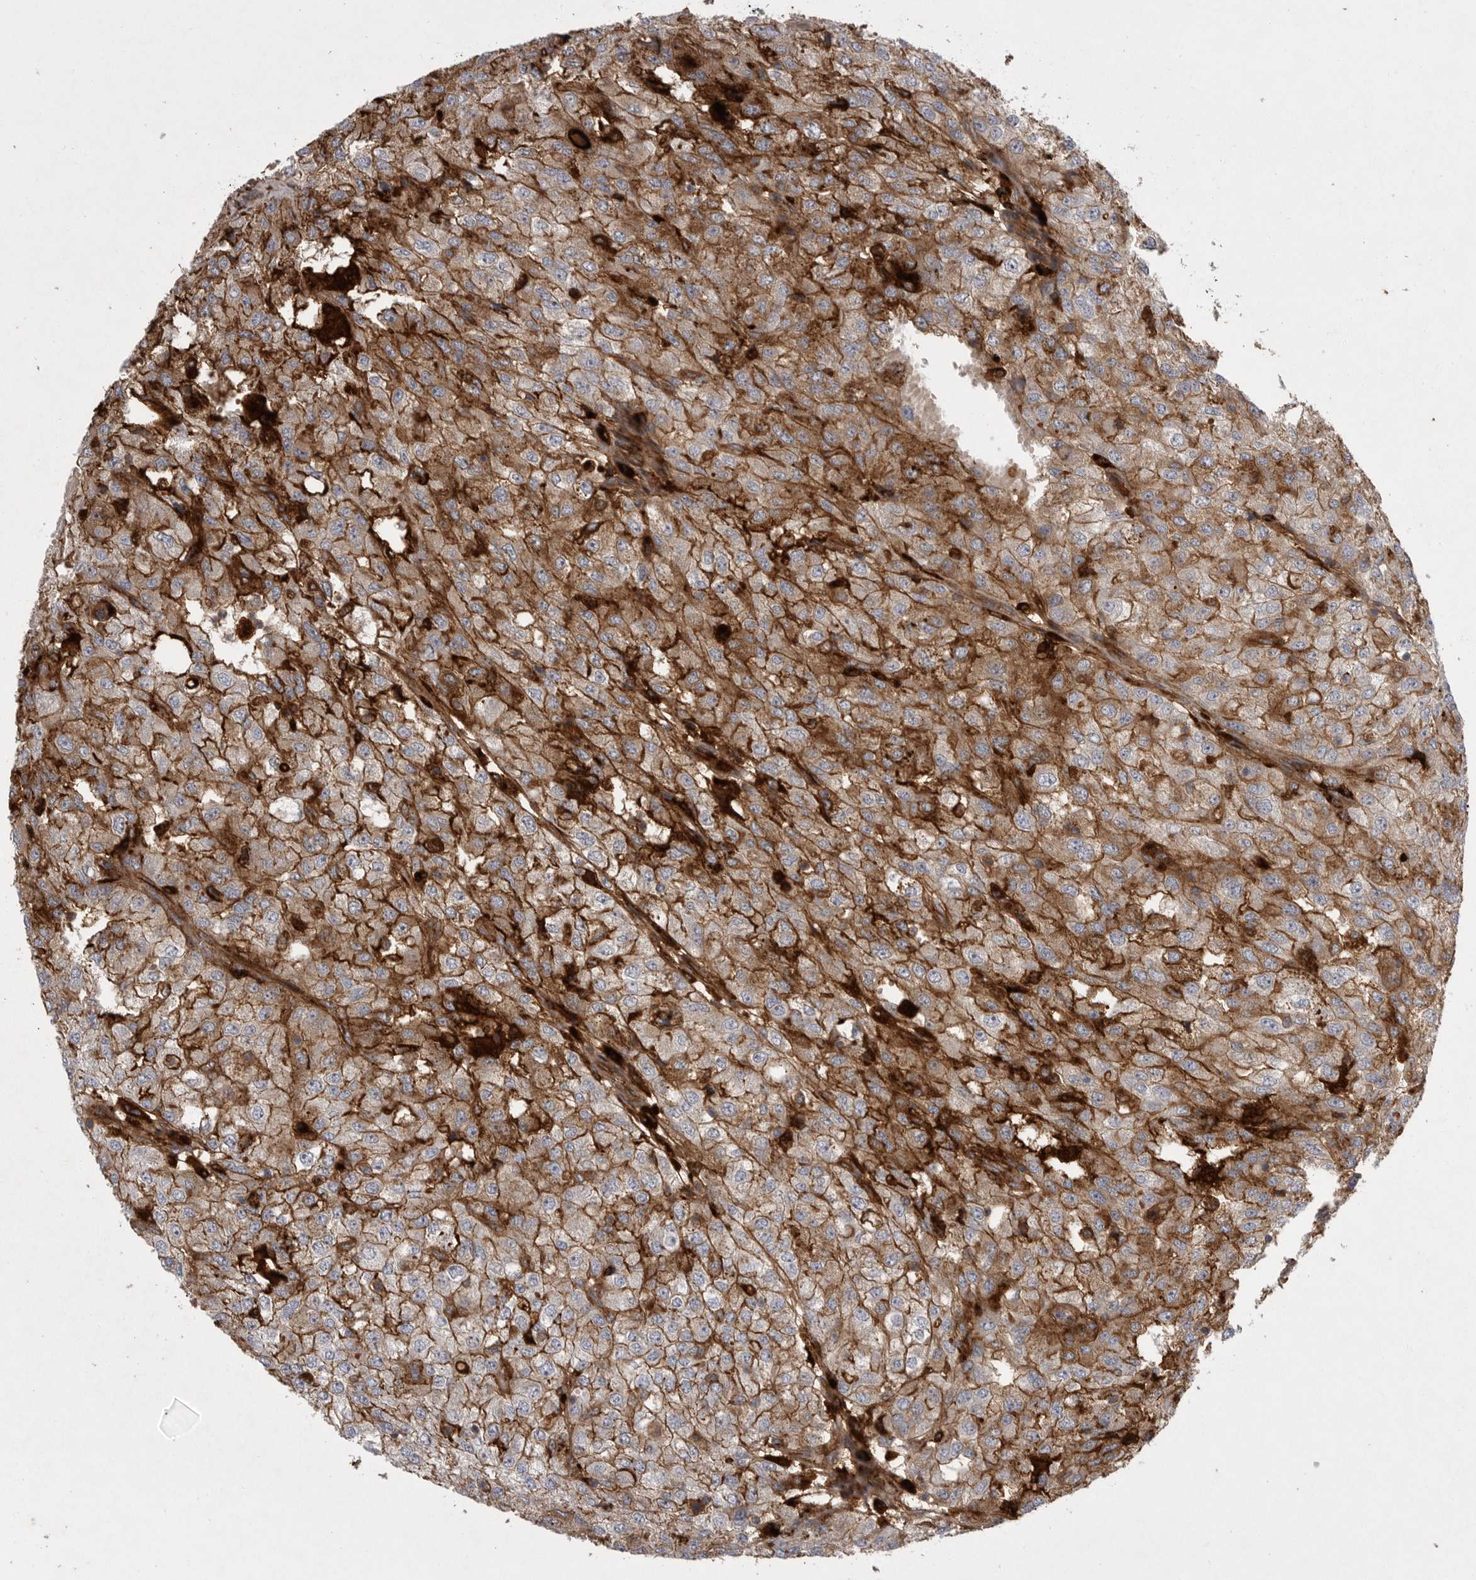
{"staining": {"intensity": "moderate", "quantity": ">75%", "location": "cytoplasmic/membranous"}, "tissue": "renal cancer", "cell_type": "Tumor cells", "image_type": "cancer", "snomed": [{"axis": "morphology", "description": "Adenocarcinoma, NOS"}, {"axis": "topography", "description": "Kidney"}], "caption": "An immunohistochemistry (IHC) photomicrograph of neoplastic tissue is shown. Protein staining in brown labels moderate cytoplasmic/membranous positivity in renal adenocarcinoma within tumor cells.", "gene": "CRP", "patient": {"sex": "female", "age": 54}}